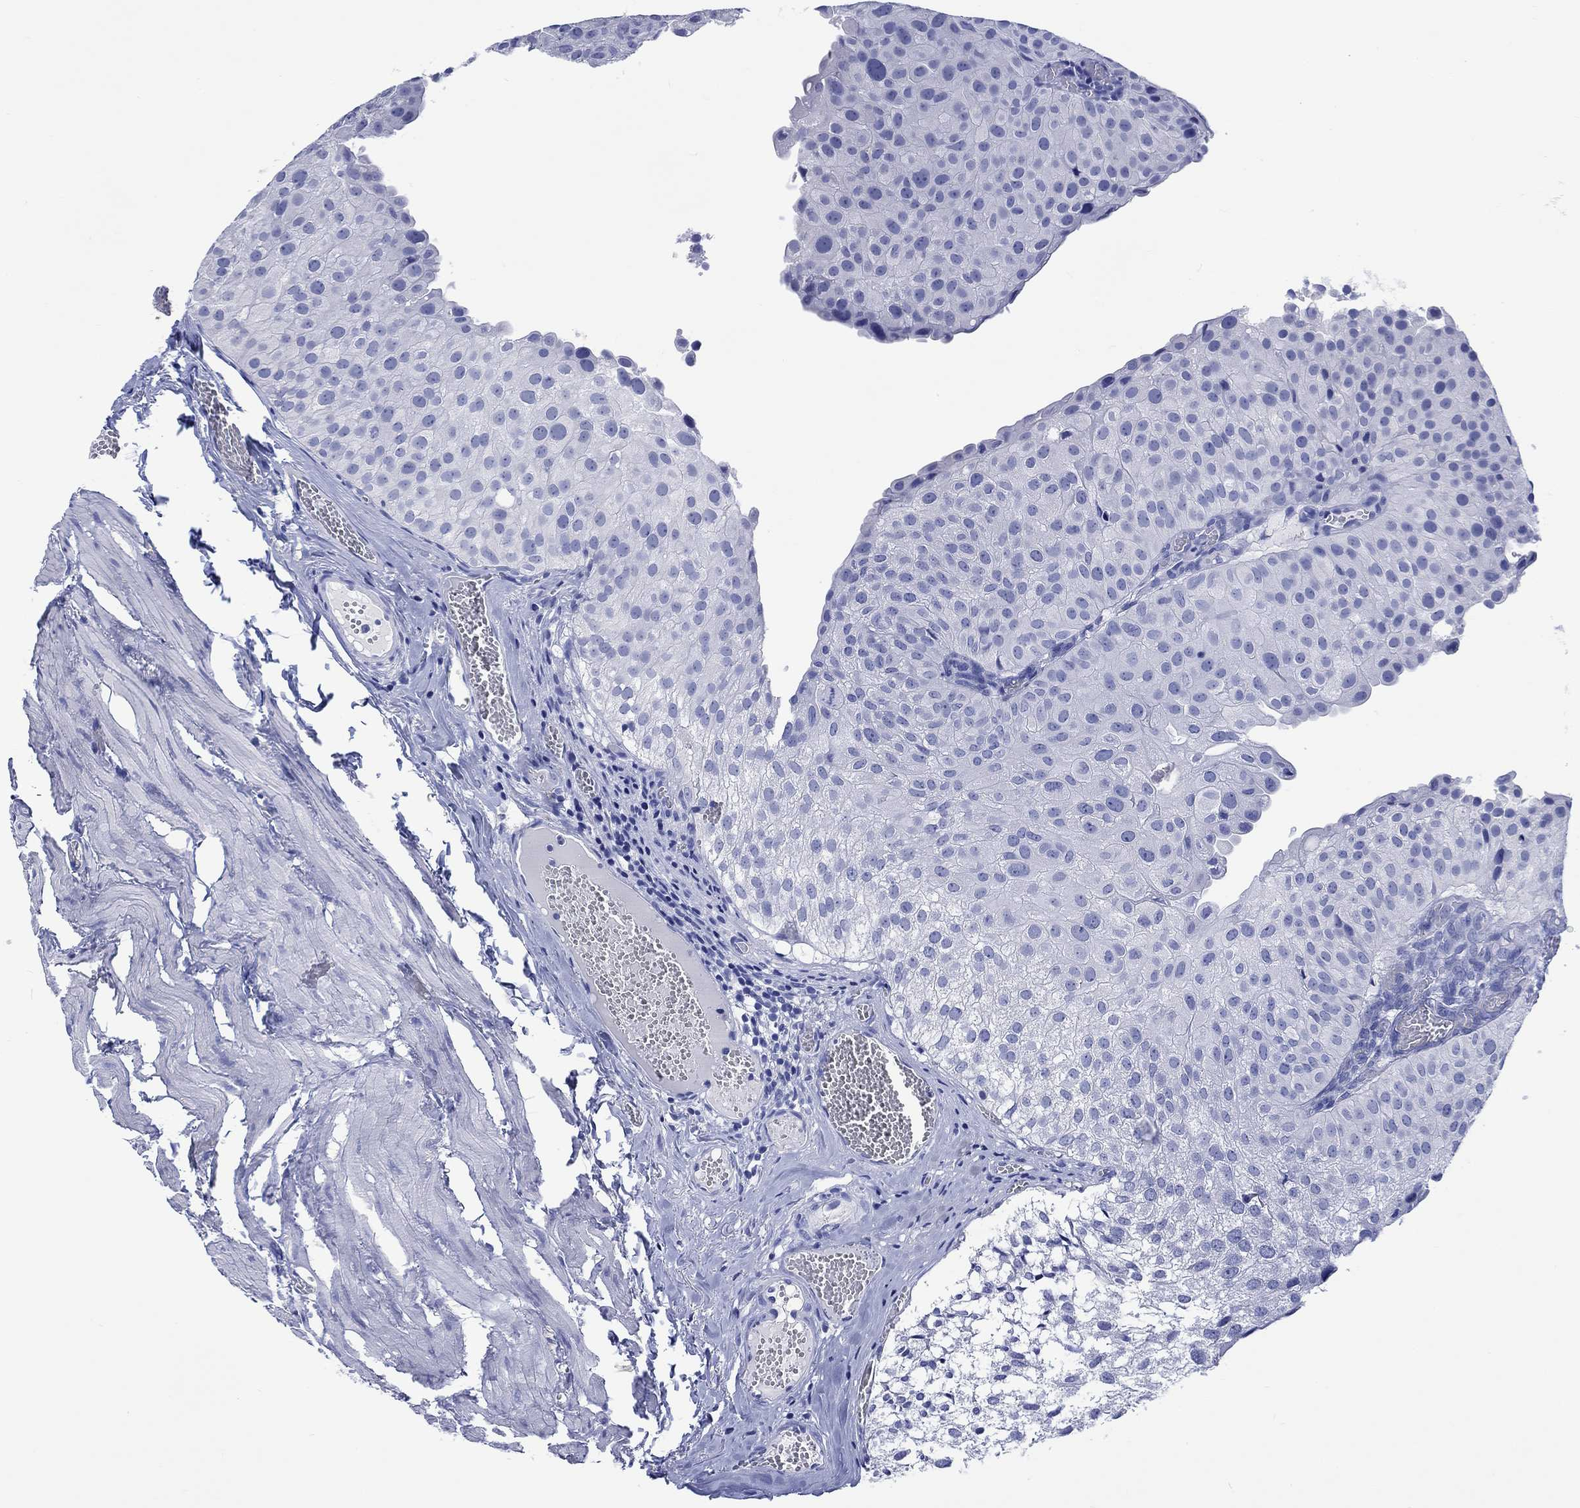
{"staining": {"intensity": "negative", "quantity": "none", "location": "none"}, "tissue": "urothelial cancer", "cell_type": "Tumor cells", "image_type": "cancer", "snomed": [{"axis": "morphology", "description": "Urothelial carcinoma, Low grade"}, {"axis": "topography", "description": "Urinary bladder"}], "caption": "Tumor cells are negative for protein expression in human low-grade urothelial carcinoma. The staining is performed using DAB (3,3'-diaminobenzidine) brown chromogen with nuclei counter-stained in using hematoxylin.", "gene": "TOMM20L", "patient": {"sex": "female", "age": 78}}